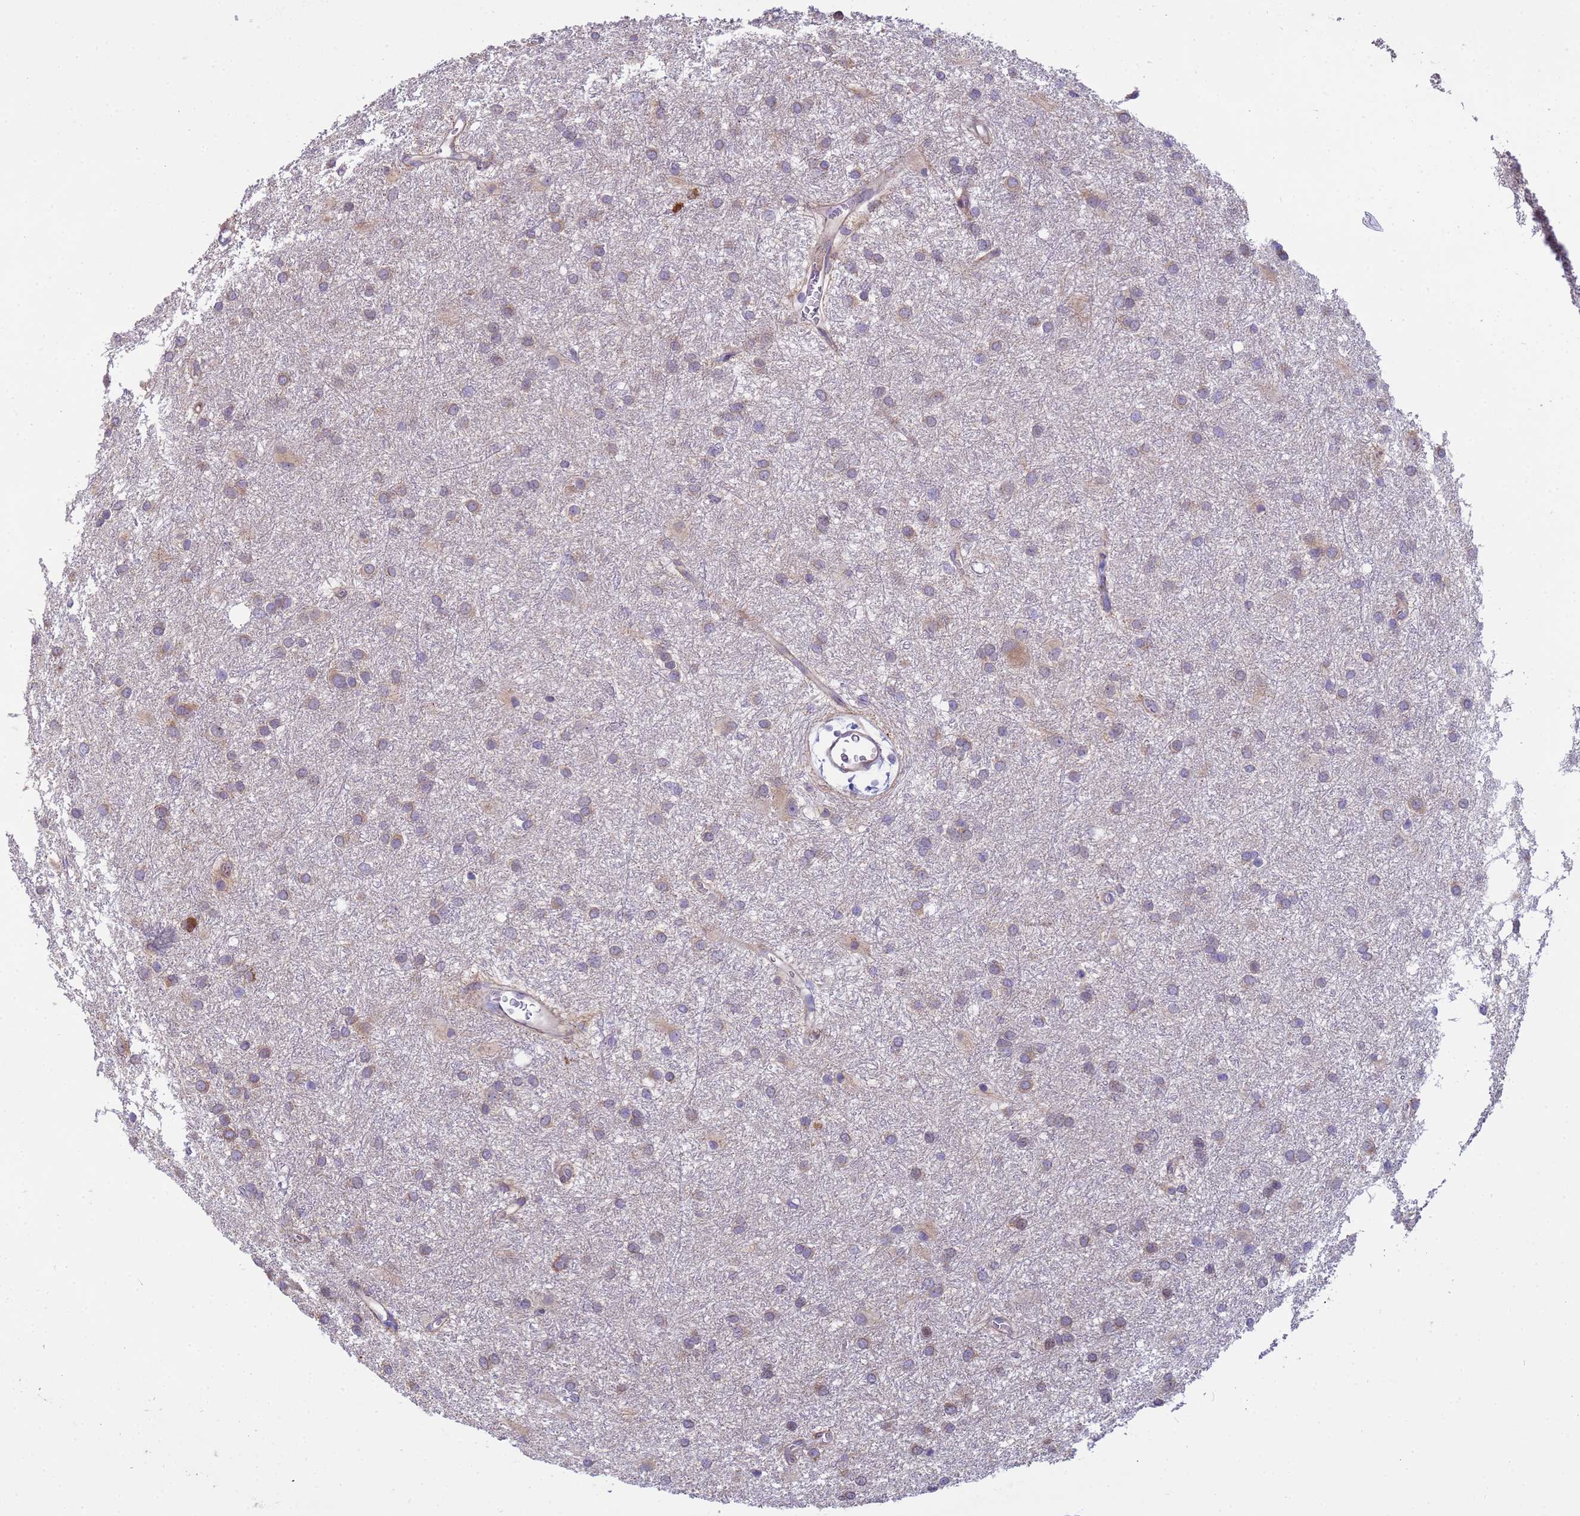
{"staining": {"intensity": "weak", "quantity": "<25%", "location": "cytoplasmic/membranous"}, "tissue": "glioma", "cell_type": "Tumor cells", "image_type": "cancer", "snomed": [{"axis": "morphology", "description": "Glioma, malignant, High grade"}, {"axis": "topography", "description": "Brain"}], "caption": "Immunohistochemistry (IHC) photomicrograph of malignant glioma (high-grade) stained for a protein (brown), which displays no staining in tumor cells.", "gene": "THAP5", "patient": {"sex": "female", "age": 50}}